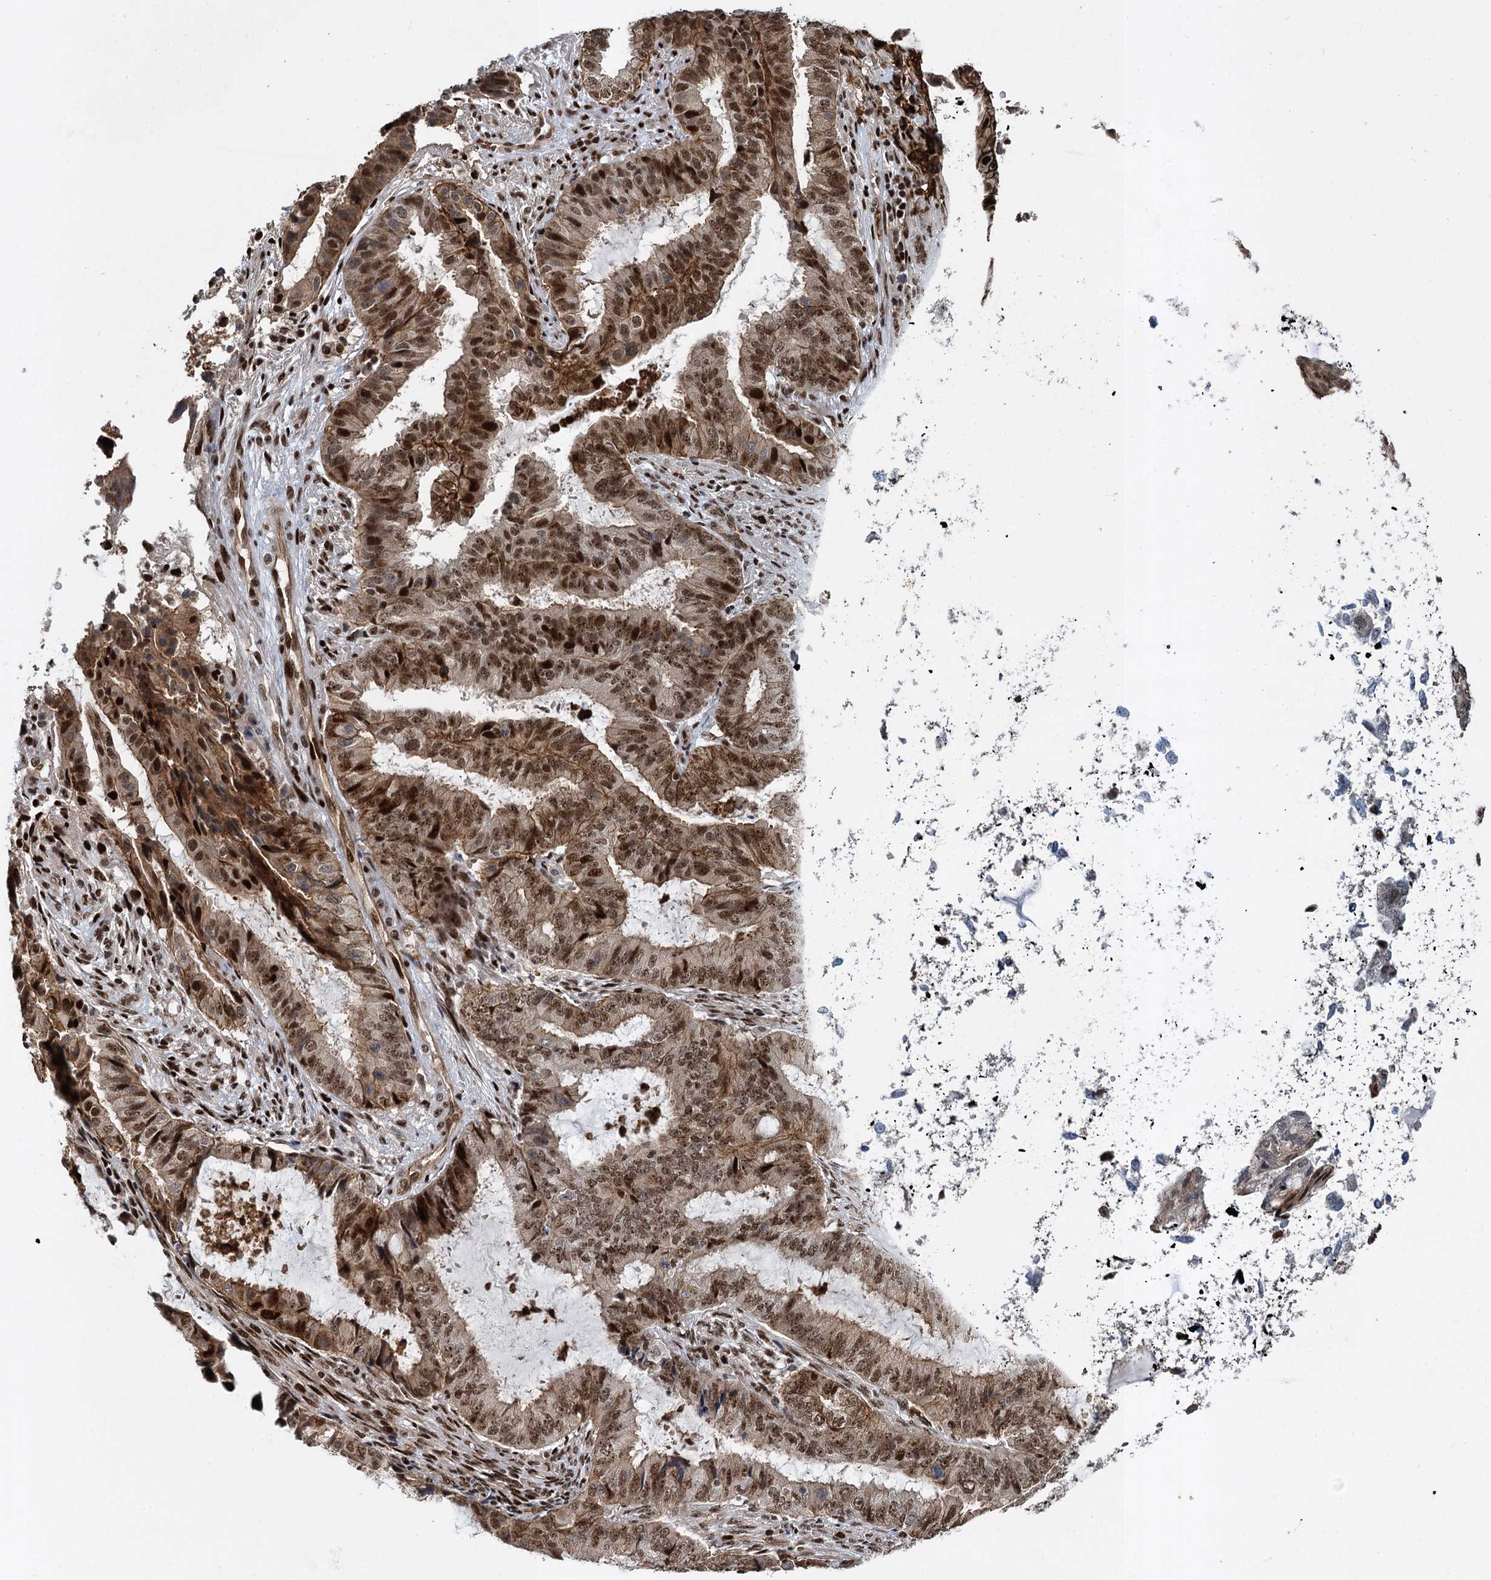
{"staining": {"intensity": "moderate", "quantity": "25%-75%", "location": "cytoplasmic/membranous,nuclear"}, "tissue": "endometrial cancer", "cell_type": "Tumor cells", "image_type": "cancer", "snomed": [{"axis": "morphology", "description": "Adenocarcinoma, NOS"}, {"axis": "topography", "description": "Endometrium"}], "caption": "Human adenocarcinoma (endometrial) stained with a protein marker demonstrates moderate staining in tumor cells.", "gene": "ANKRD49", "patient": {"sex": "female", "age": 51}}